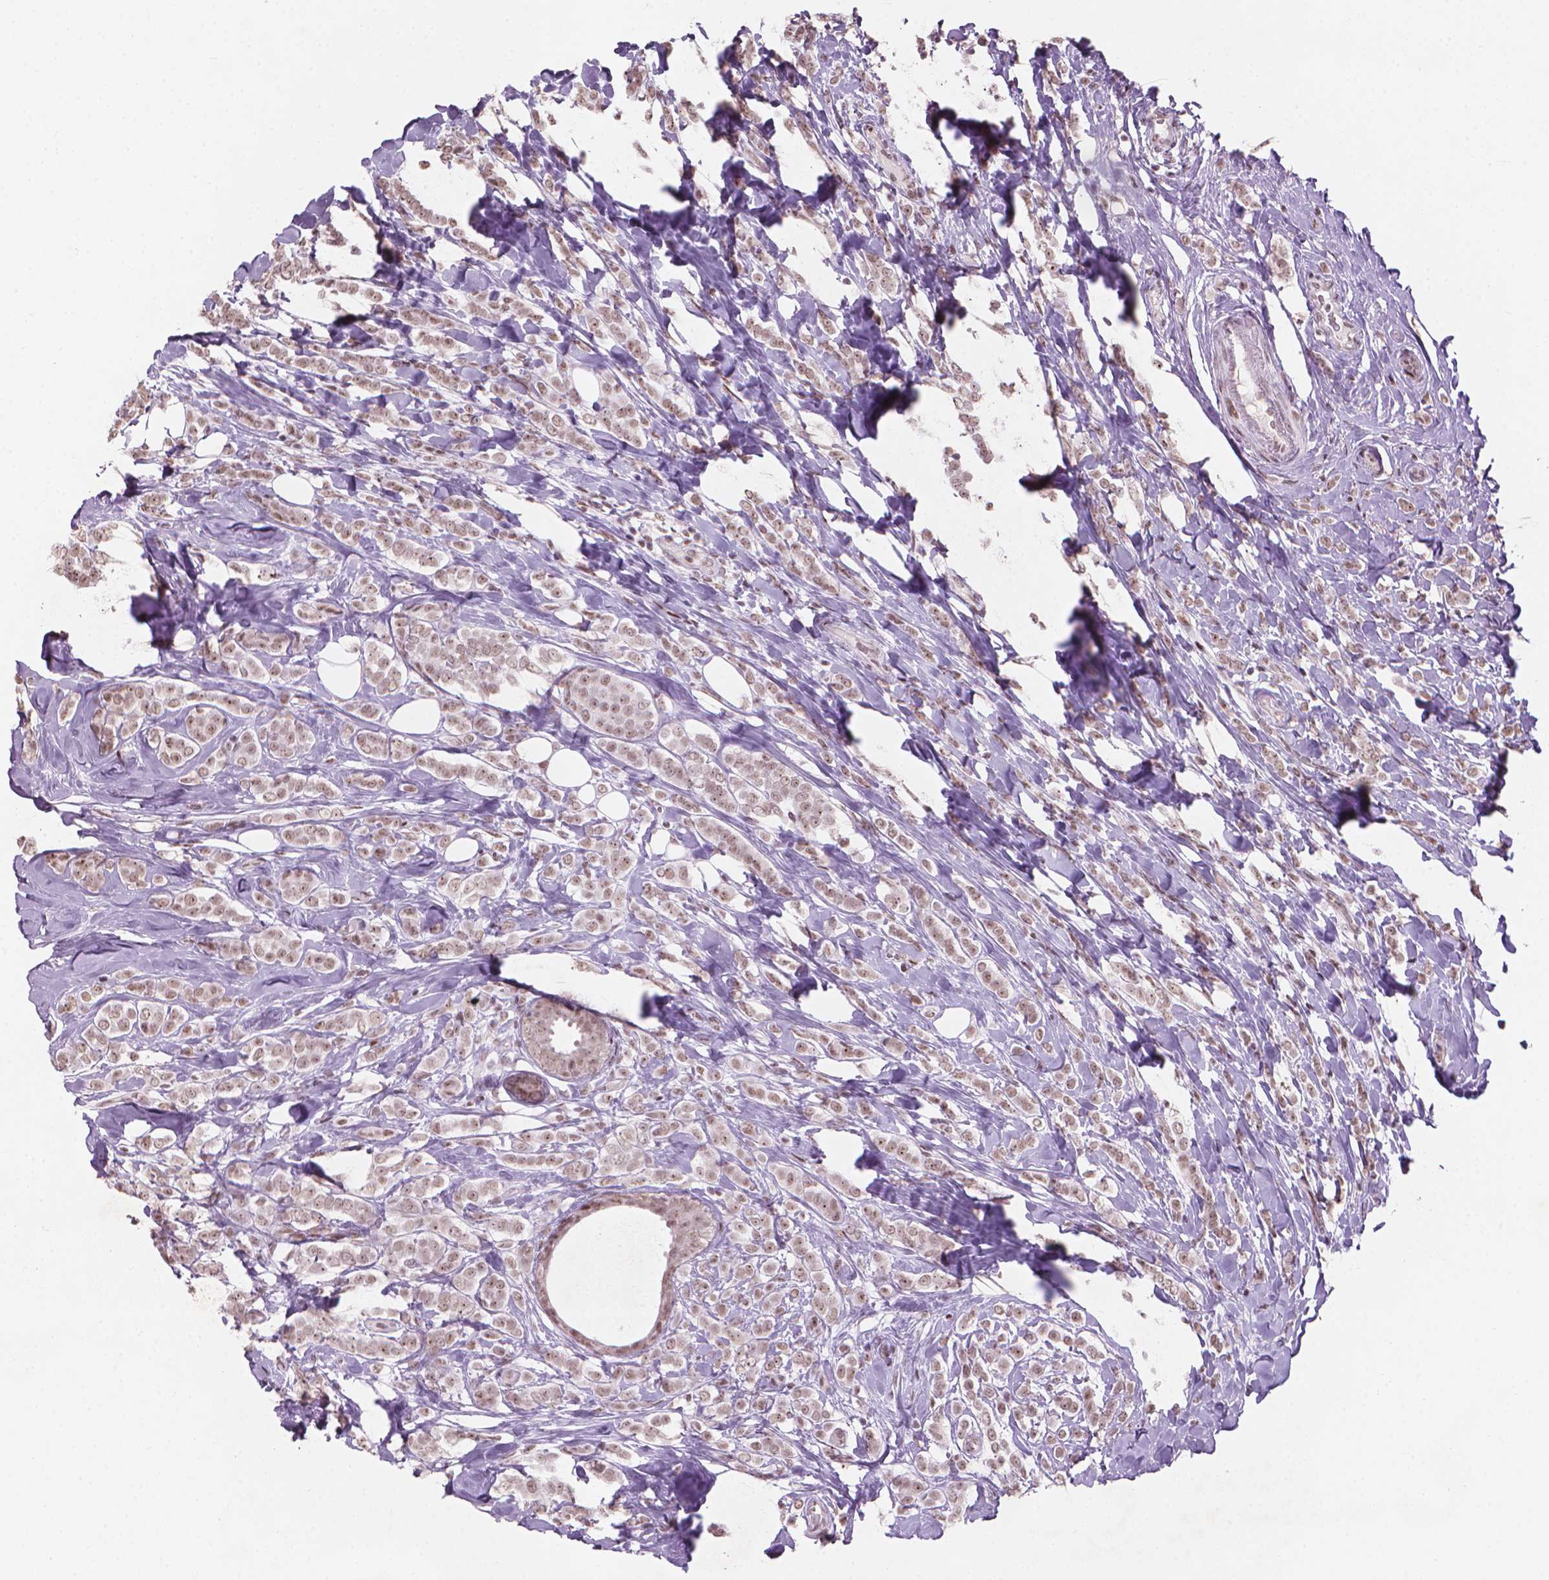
{"staining": {"intensity": "weak", "quantity": ">75%", "location": "nuclear"}, "tissue": "breast cancer", "cell_type": "Tumor cells", "image_type": "cancer", "snomed": [{"axis": "morphology", "description": "Lobular carcinoma"}, {"axis": "topography", "description": "Breast"}], "caption": "This is an image of immunohistochemistry (IHC) staining of breast cancer, which shows weak positivity in the nuclear of tumor cells.", "gene": "HES7", "patient": {"sex": "female", "age": 49}}